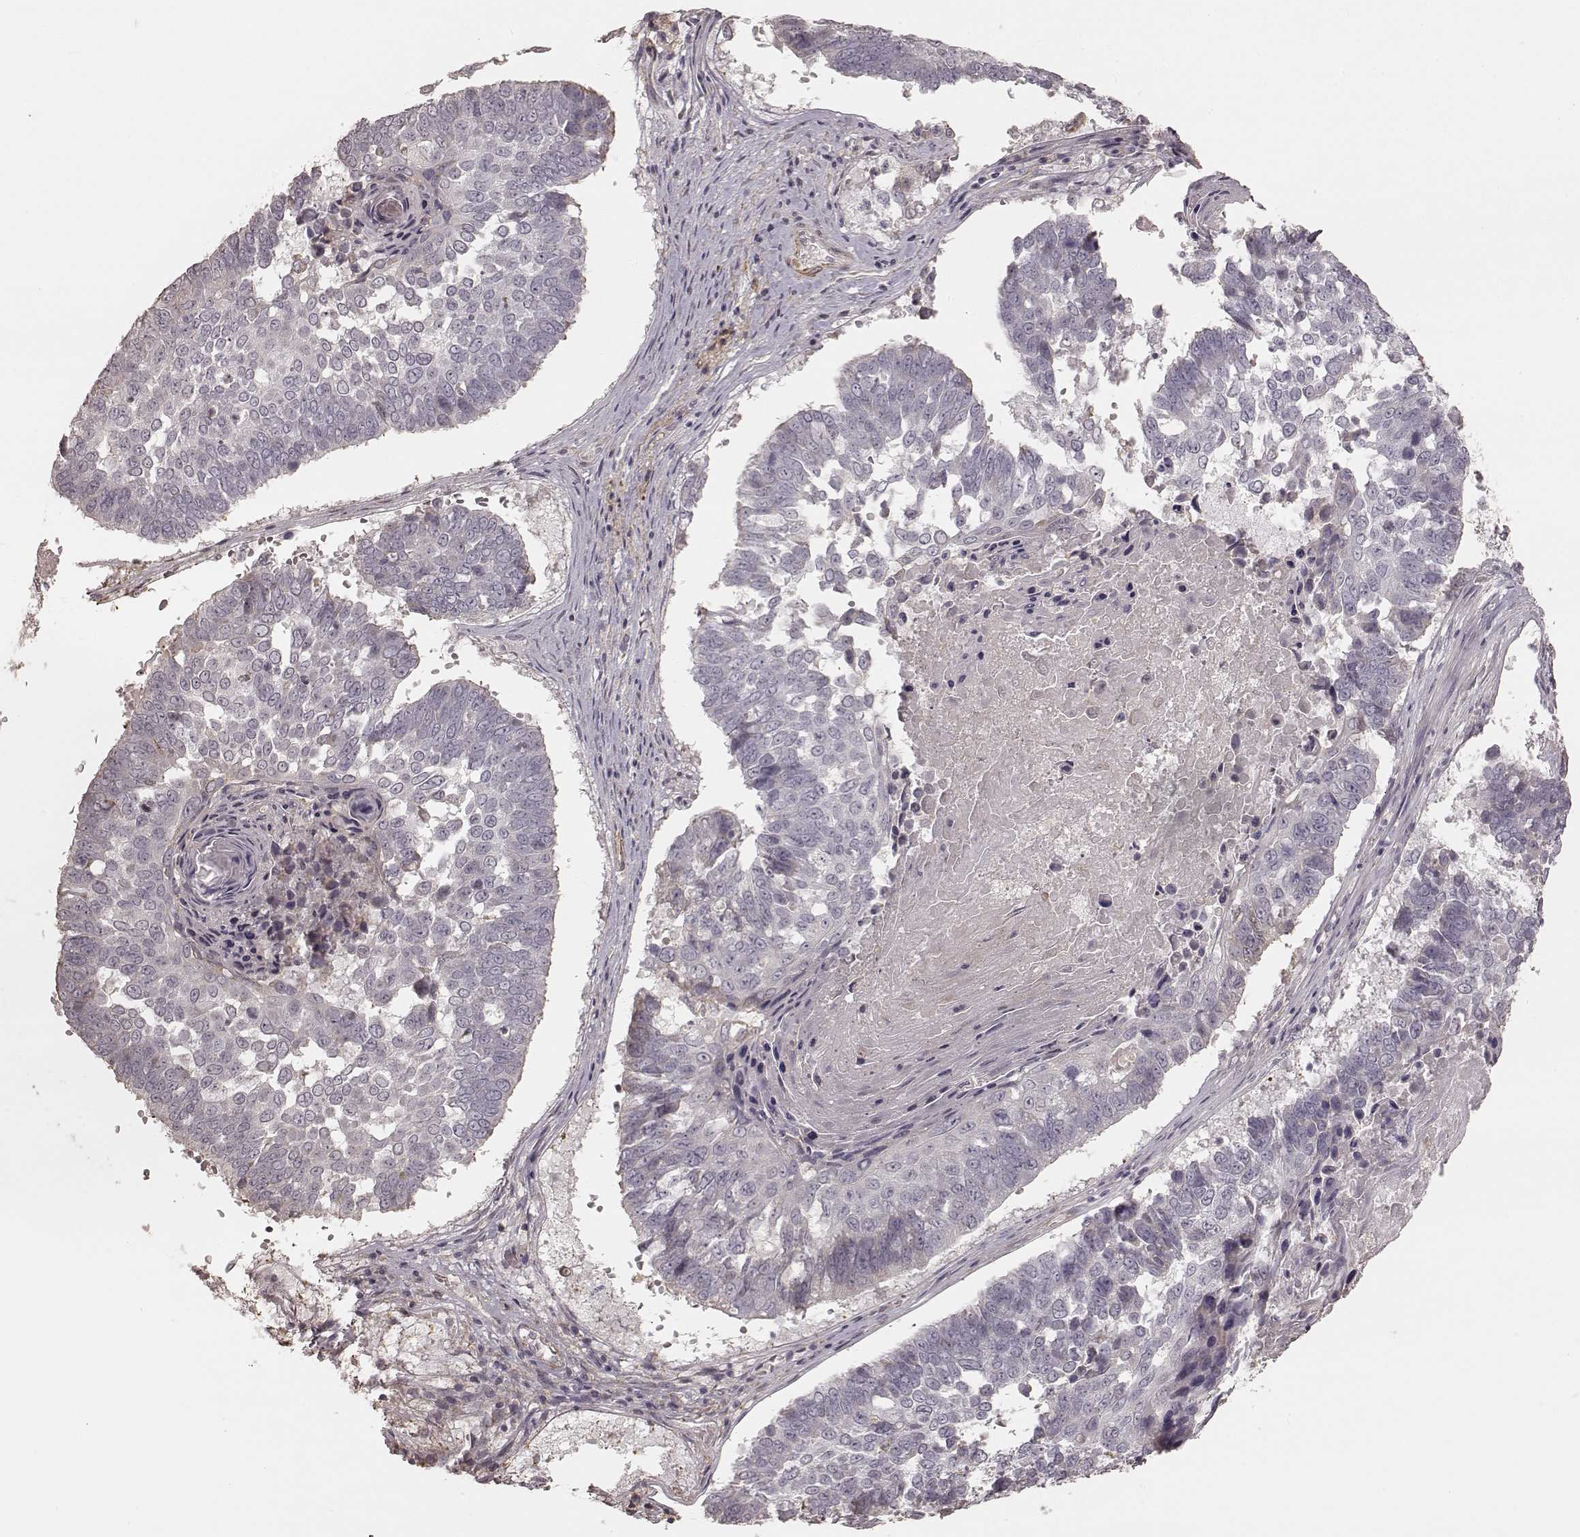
{"staining": {"intensity": "negative", "quantity": "none", "location": "none"}, "tissue": "lung cancer", "cell_type": "Tumor cells", "image_type": "cancer", "snomed": [{"axis": "morphology", "description": "Squamous cell carcinoma, NOS"}, {"axis": "topography", "description": "Lung"}], "caption": "IHC image of lung cancer stained for a protein (brown), which exhibits no expression in tumor cells.", "gene": "KCNJ9", "patient": {"sex": "male", "age": 73}}